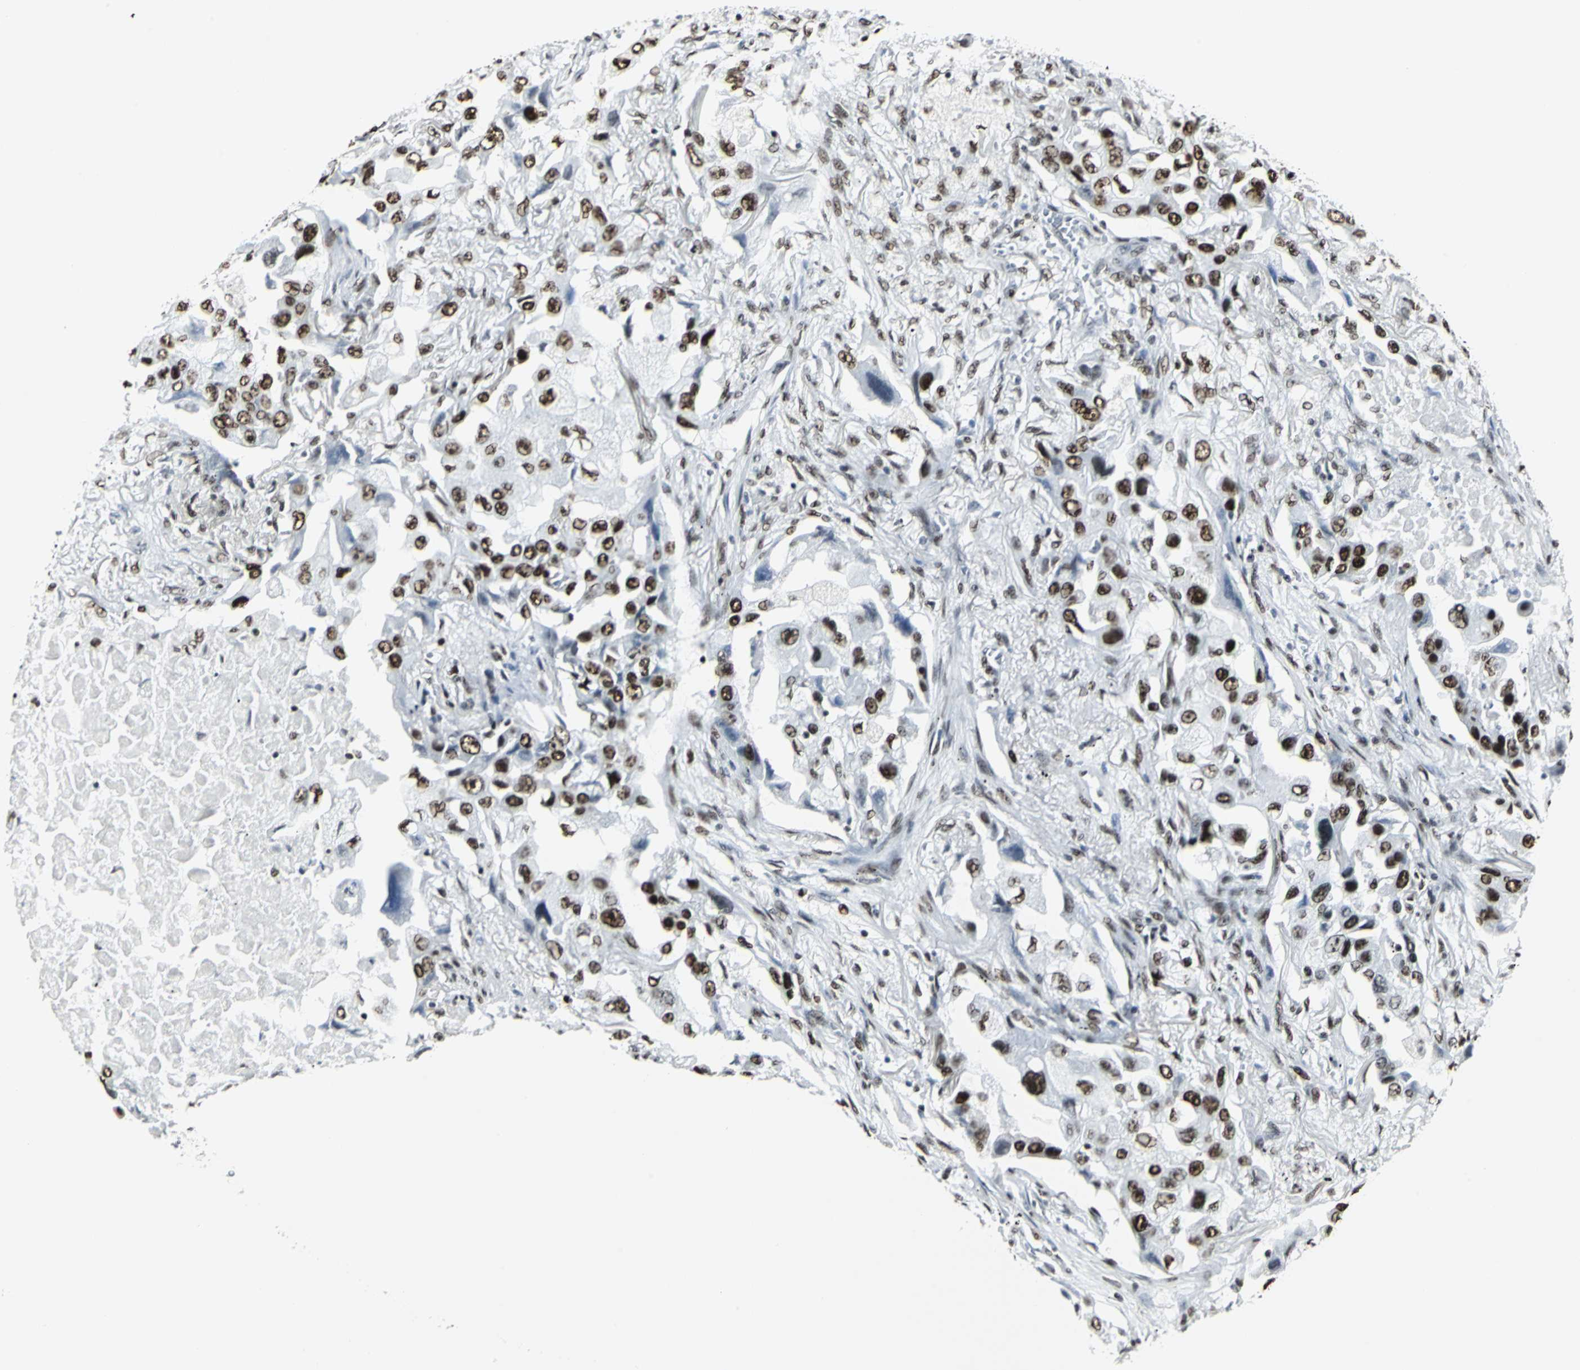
{"staining": {"intensity": "strong", "quantity": ">75%", "location": "nuclear"}, "tissue": "lung cancer", "cell_type": "Tumor cells", "image_type": "cancer", "snomed": [{"axis": "morphology", "description": "Adenocarcinoma, NOS"}, {"axis": "topography", "description": "Lung"}], "caption": "Immunohistochemical staining of human adenocarcinoma (lung) exhibits high levels of strong nuclear positivity in approximately >75% of tumor cells.", "gene": "HDAC2", "patient": {"sex": "female", "age": 65}}